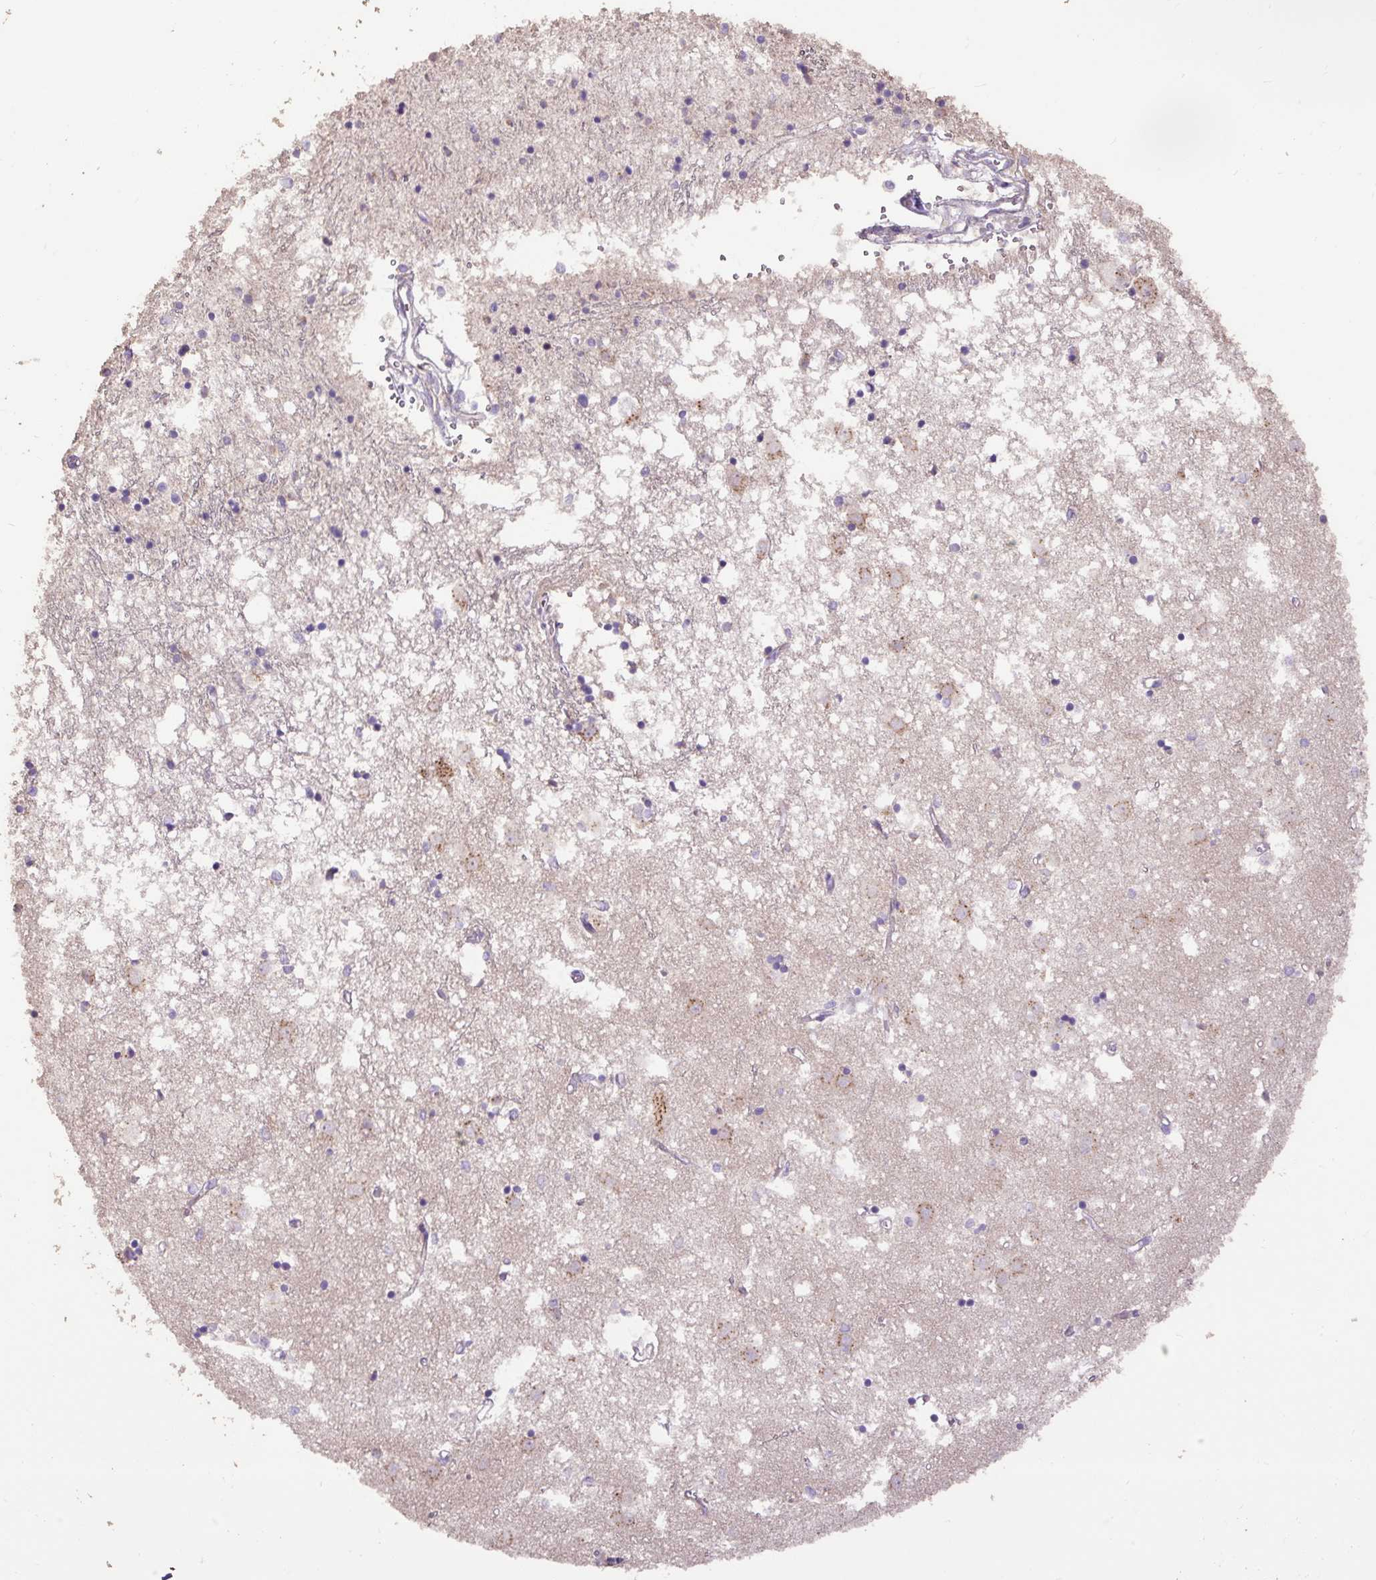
{"staining": {"intensity": "moderate", "quantity": "<25%", "location": "cytoplasmic/membranous"}, "tissue": "caudate", "cell_type": "Glial cells", "image_type": "normal", "snomed": [{"axis": "morphology", "description": "Normal tissue, NOS"}, {"axis": "topography", "description": "Lateral ventricle wall"}], "caption": "Immunohistochemical staining of benign human caudate reveals <25% levels of moderate cytoplasmic/membranous protein expression in about <25% of glial cells.", "gene": "ABR", "patient": {"sex": "male", "age": 70}}